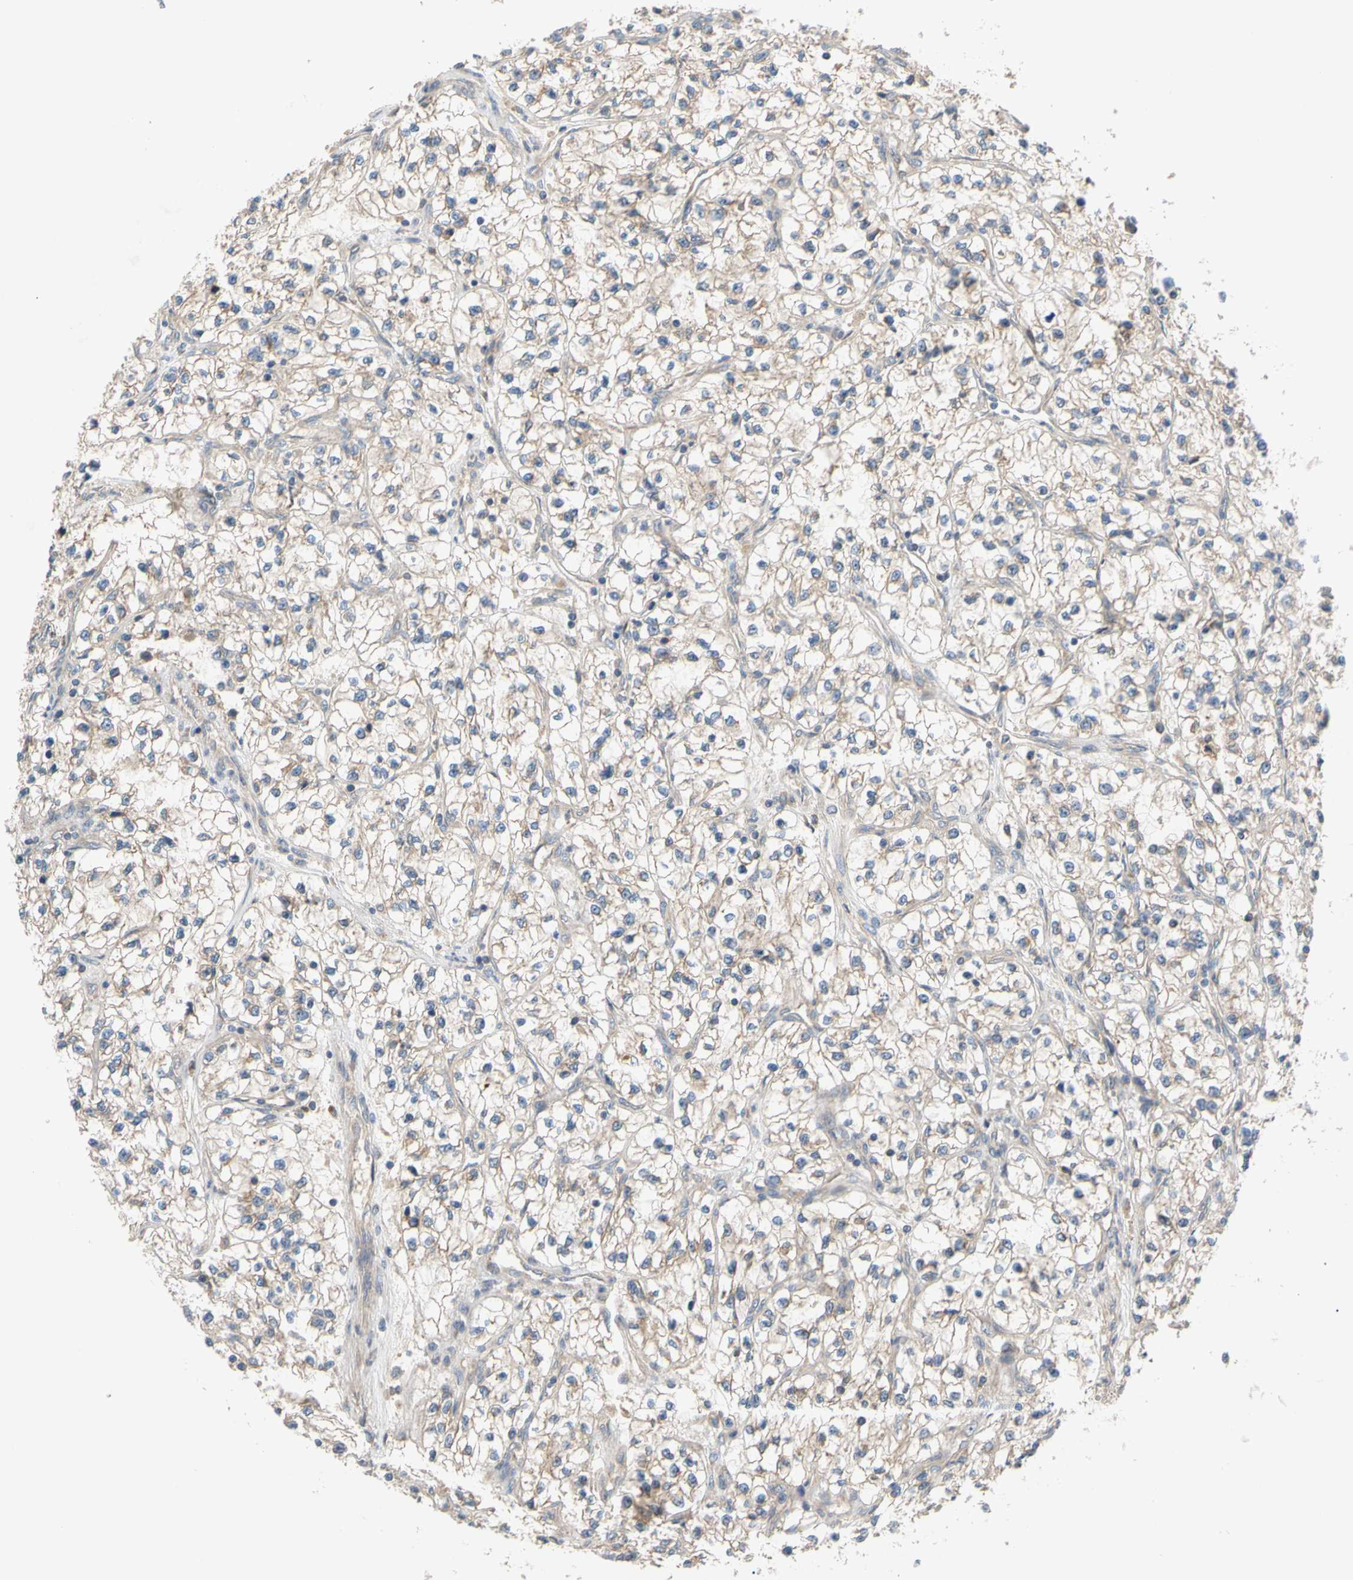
{"staining": {"intensity": "weak", "quantity": "25%-75%", "location": "cytoplasmic/membranous"}, "tissue": "renal cancer", "cell_type": "Tumor cells", "image_type": "cancer", "snomed": [{"axis": "morphology", "description": "Adenocarcinoma, NOS"}, {"axis": "topography", "description": "Kidney"}], "caption": "Weak cytoplasmic/membranous expression for a protein is seen in approximately 25%-75% of tumor cells of renal cancer using IHC.", "gene": "MBTPS2", "patient": {"sex": "female", "age": 57}}